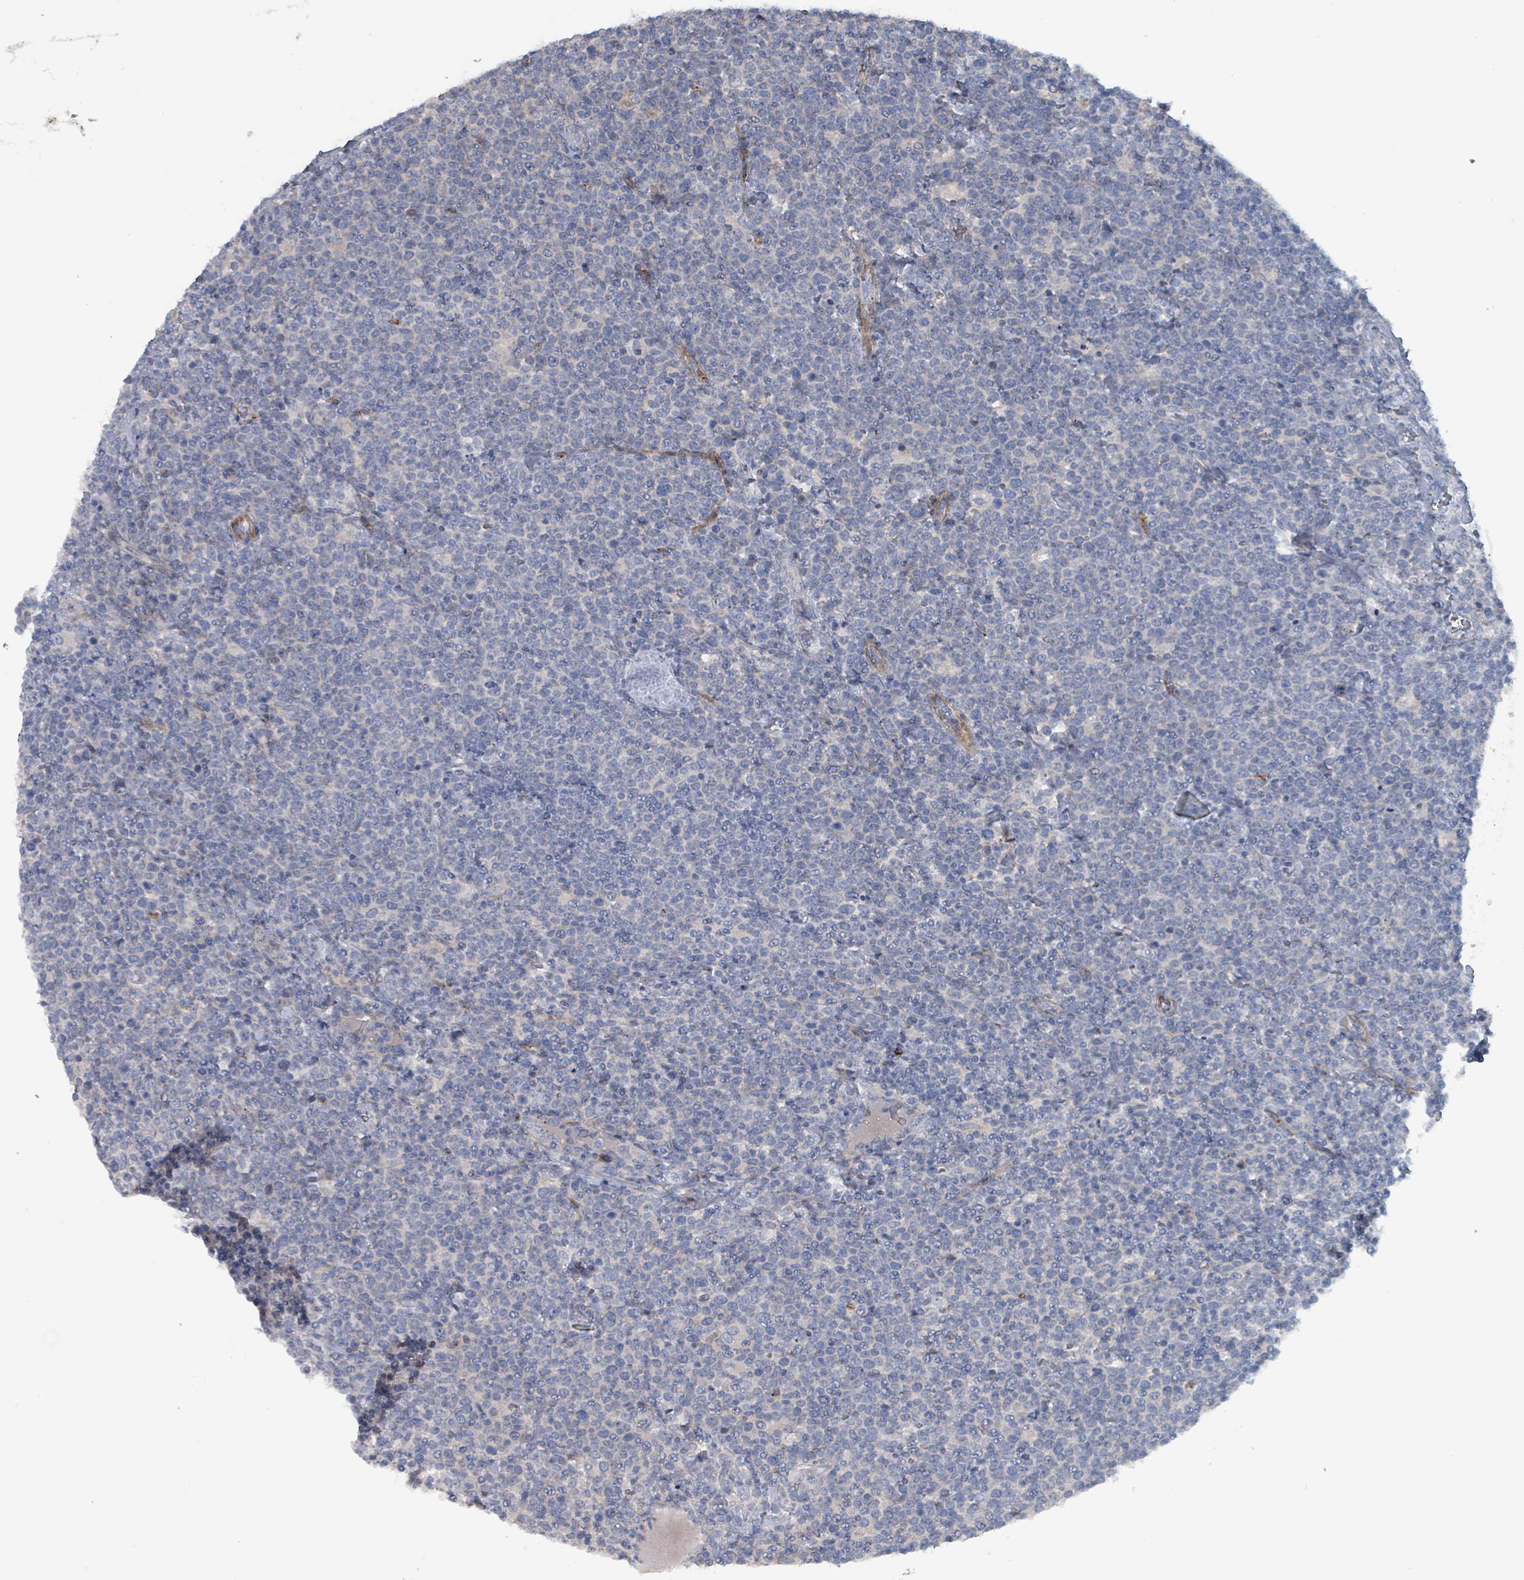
{"staining": {"intensity": "negative", "quantity": "none", "location": "none"}, "tissue": "lymphoma", "cell_type": "Tumor cells", "image_type": "cancer", "snomed": [{"axis": "morphology", "description": "Malignant lymphoma, non-Hodgkin's type, High grade"}, {"axis": "topography", "description": "Lymph node"}], "caption": "This is an immunohistochemistry histopathology image of human lymphoma. There is no positivity in tumor cells.", "gene": "TAAR5", "patient": {"sex": "male", "age": 61}}